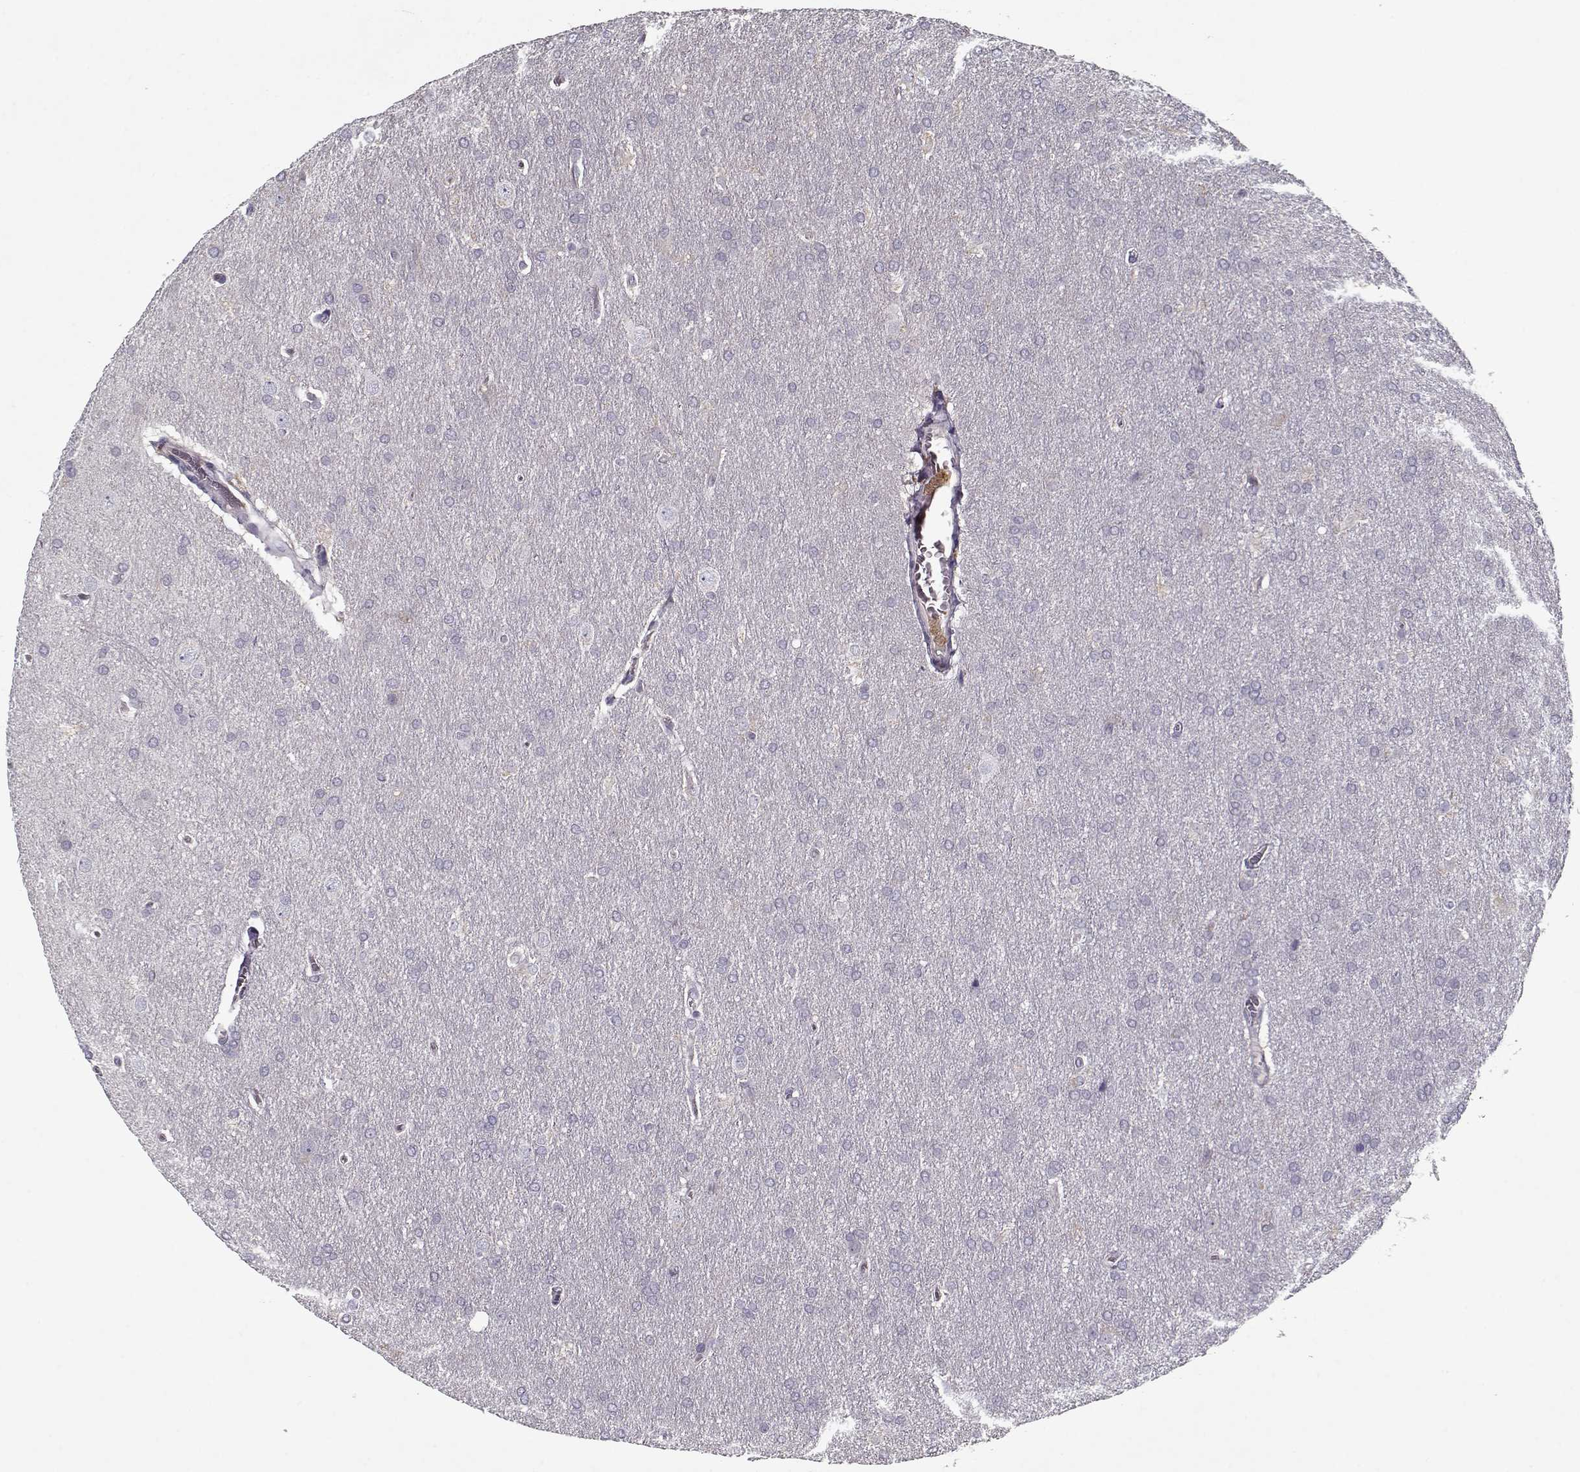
{"staining": {"intensity": "negative", "quantity": "none", "location": "none"}, "tissue": "glioma", "cell_type": "Tumor cells", "image_type": "cancer", "snomed": [{"axis": "morphology", "description": "Glioma, malignant, Low grade"}, {"axis": "topography", "description": "Brain"}], "caption": "Immunohistochemistry photomicrograph of neoplastic tissue: glioma stained with DAB (3,3'-diaminobenzidine) displays no significant protein positivity in tumor cells.", "gene": "UNC13D", "patient": {"sex": "female", "age": 32}}